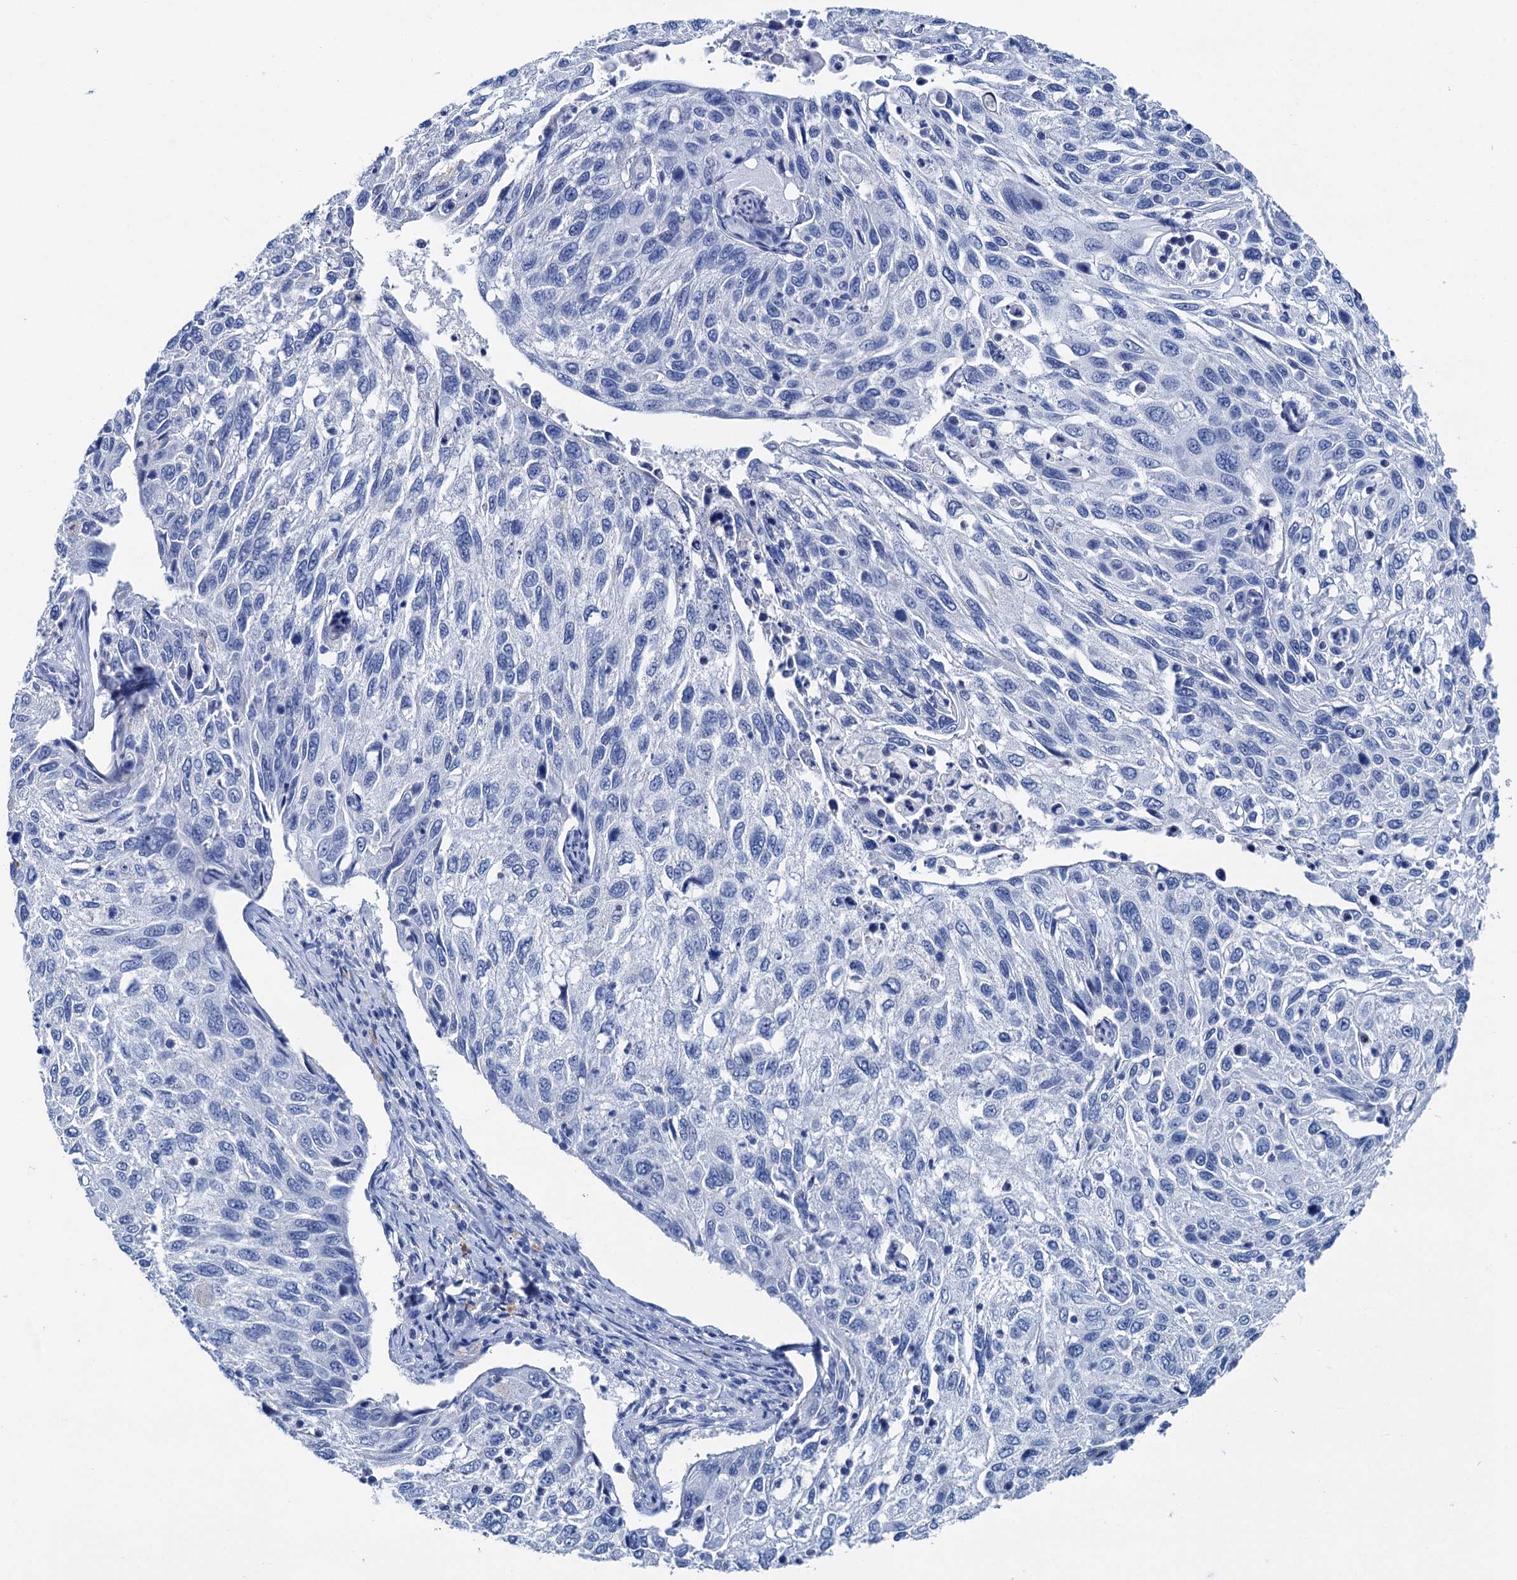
{"staining": {"intensity": "negative", "quantity": "none", "location": "none"}, "tissue": "cervical cancer", "cell_type": "Tumor cells", "image_type": "cancer", "snomed": [{"axis": "morphology", "description": "Squamous cell carcinoma, NOS"}, {"axis": "topography", "description": "Cervix"}], "caption": "DAB immunohistochemical staining of cervical squamous cell carcinoma shows no significant staining in tumor cells.", "gene": "BRINP1", "patient": {"sex": "female", "age": 70}}